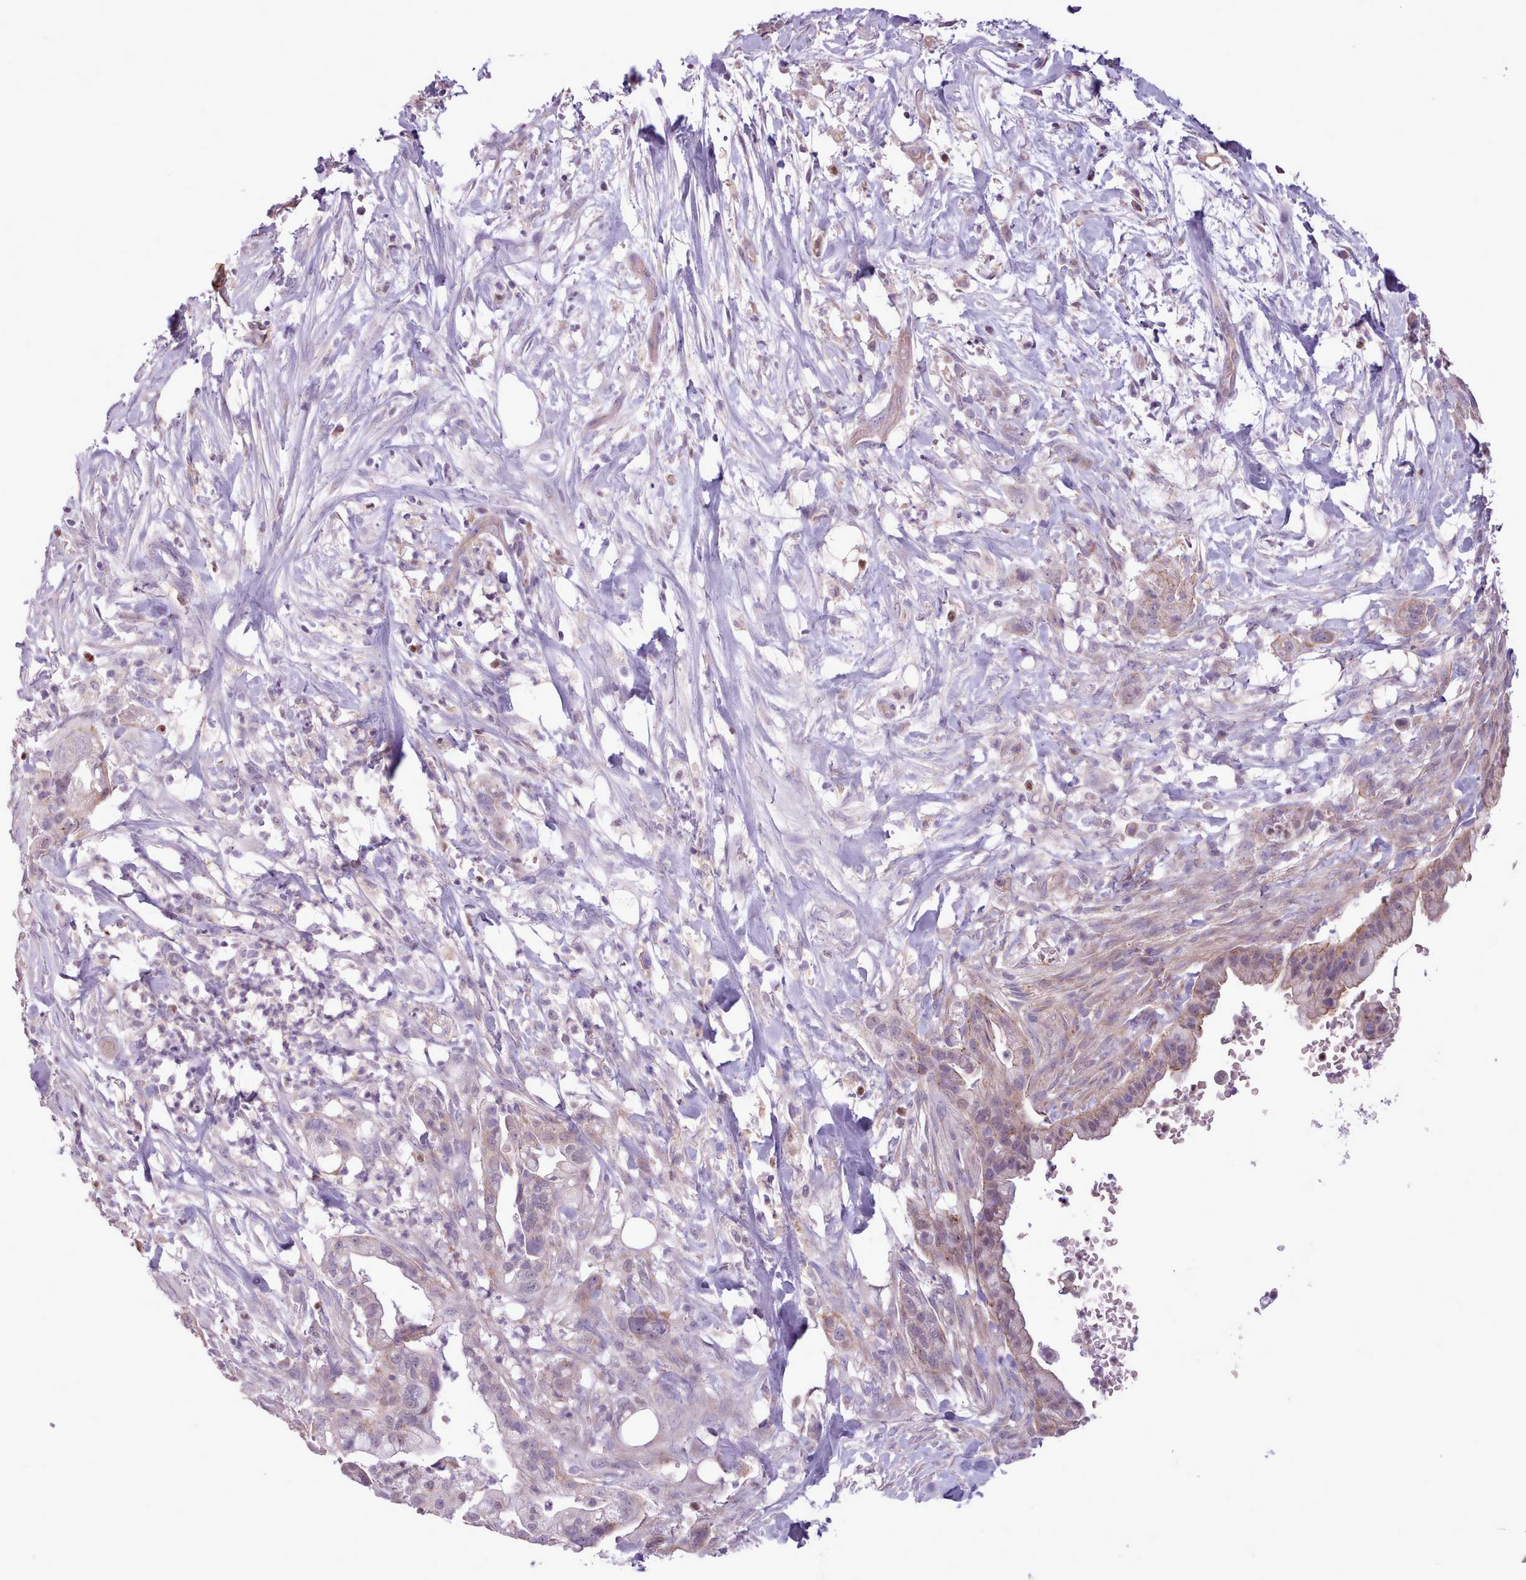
{"staining": {"intensity": "weak", "quantity": "<25%", "location": "cytoplasmic/membranous"}, "tissue": "pancreatic cancer", "cell_type": "Tumor cells", "image_type": "cancer", "snomed": [{"axis": "morphology", "description": "Adenocarcinoma, NOS"}, {"axis": "topography", "description": "Pancreas"}], "caption": "Immunohistochemistry micrograph of neoplastic tissue: pancreatic cancer stained with DAB (3,3'-diaminobenzidine) exhibits no significant protein expression in tumor cells.", "gene": "SLURP1", "patient": {"sex": "male", "age": 44}}